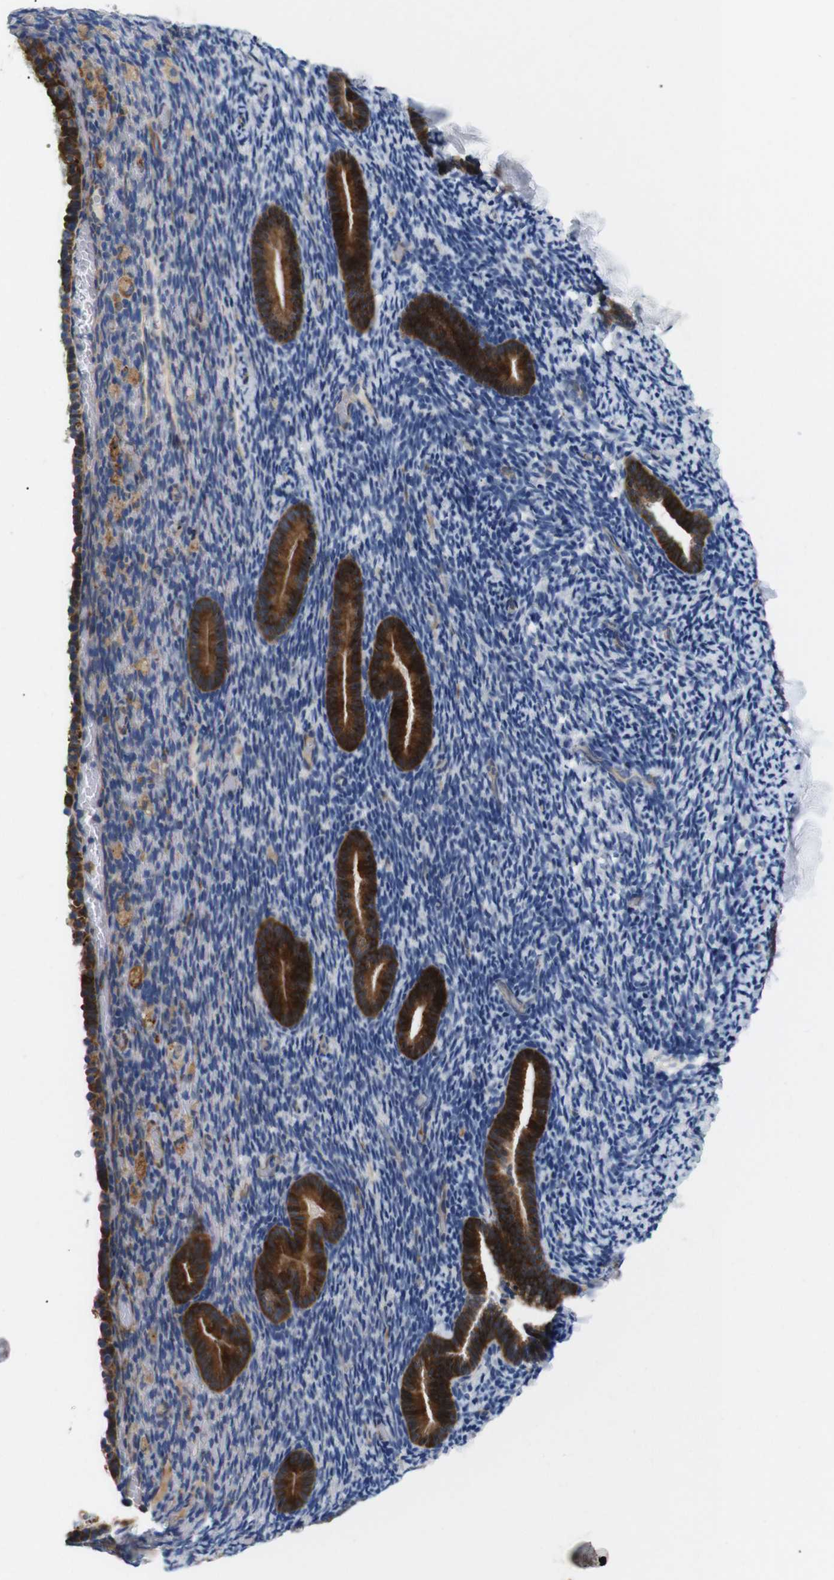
{"staining": {"intensity": "moderate", "quantity": "<25%", "location": "cytoplasmic/membranous"}, "tissue": "endometrium", "cell_type": "Cells in endometrial stroma", "image_type": "normal", "snomed": [{"axis": "morphology", "description": "Normal tissue, NOS"}, {"axis": "topography", "description": "Endometrium"}], "caption": "Brown immunohistochemical staining in unremarkable endometrium shows moderate cytoplasmic/membranous staining in about <25% of cells in endometrial stroma. Immunohistochemistry (ihc) stains the protein of interest in brown and the nuclei are stained blue.", "gene": "UBE2G2", "patient": {"sex": "female", "age": 51}}